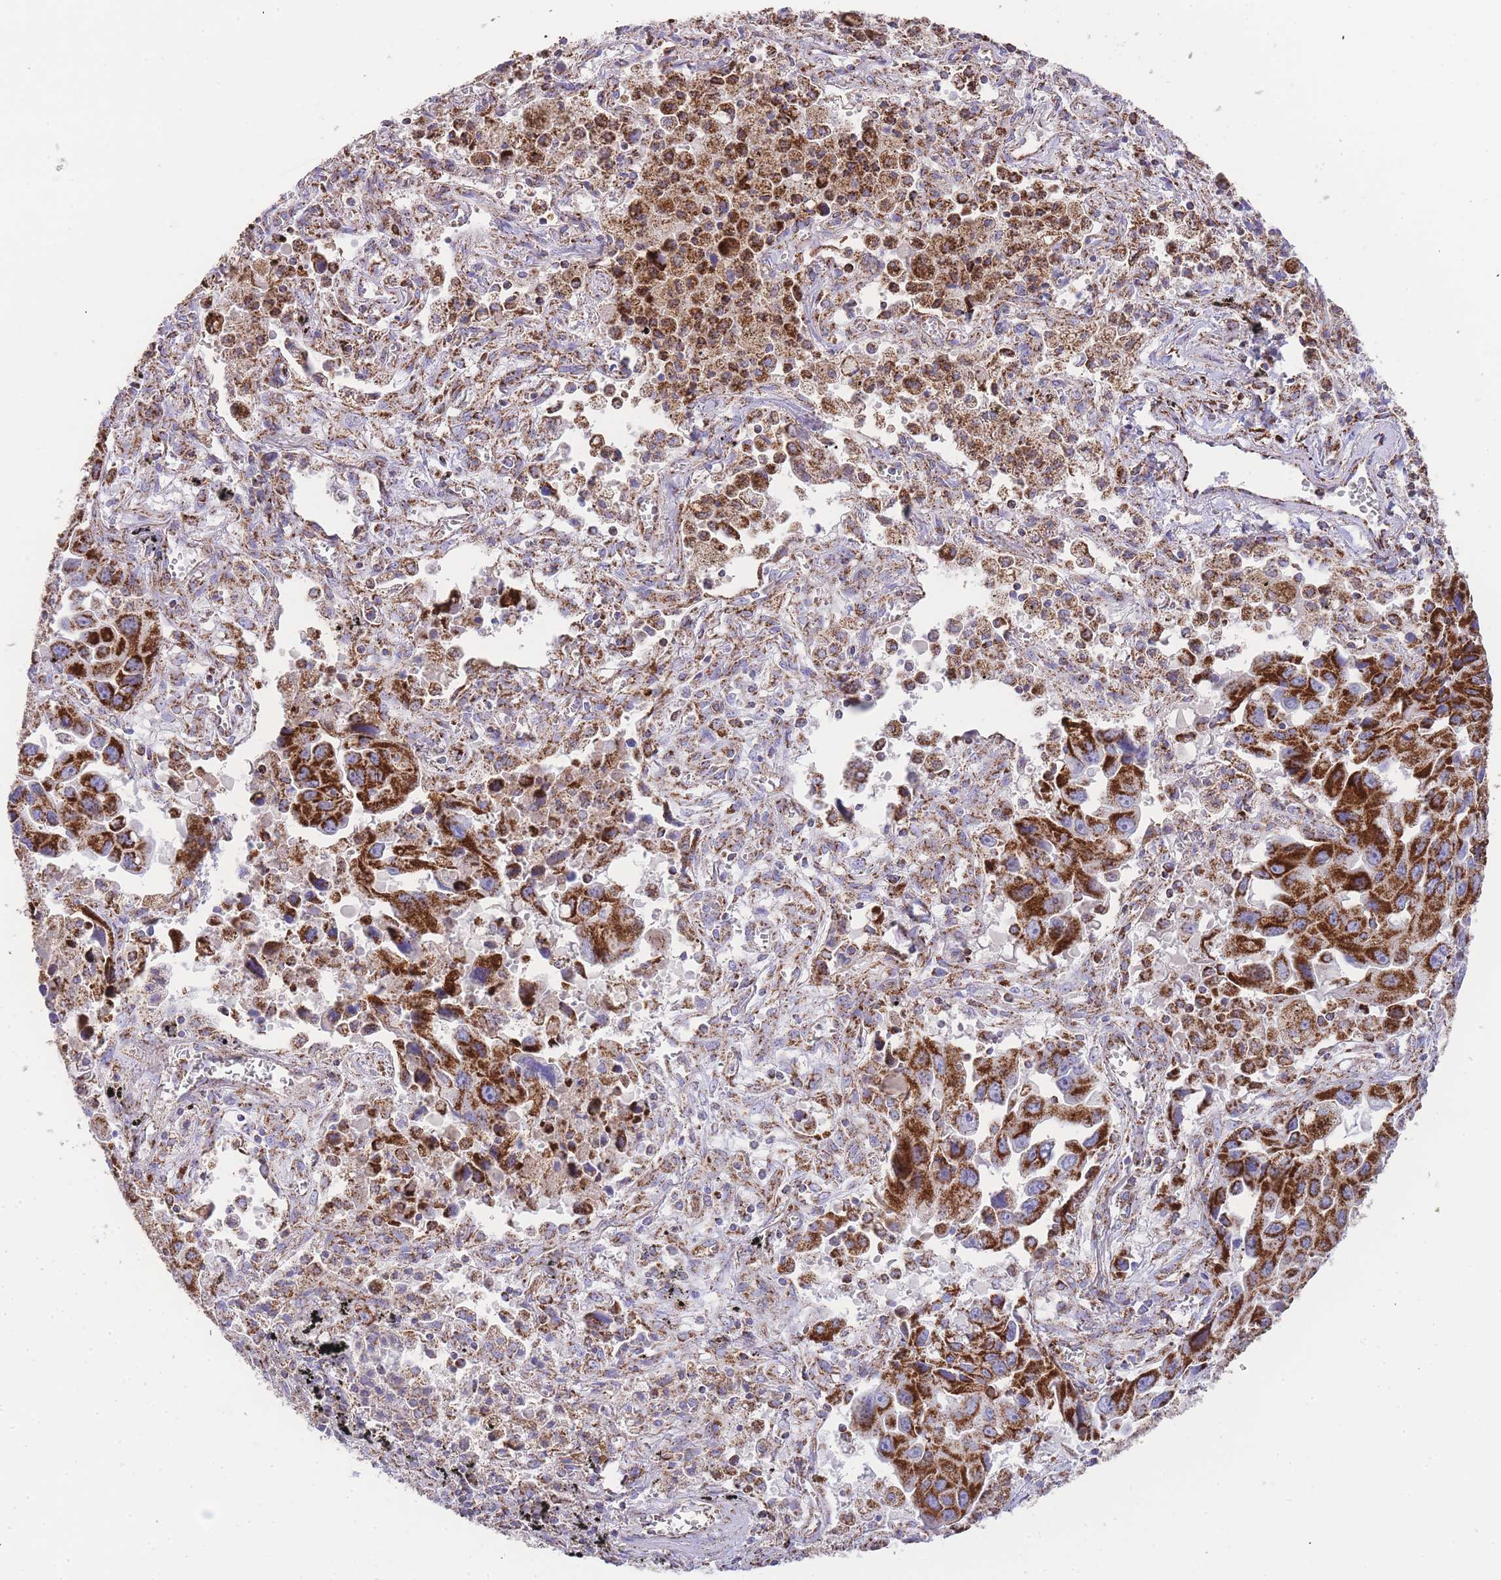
{"staining": {"intensity": "strong", "quantity": ">75%", "location": "cytoplasmic/membranous"}, "tissue": "lung cancer", "cell_type": "Tumor cells", "image_type": "cancer", "snomed": [{"axis": "morphology", "description": "Adenocarcinoma, NOS"}, {"axis": "topography", "description": "Lung"}], "caption": "DAB (3,3'-diaminobenzidine) immunohistochemical staining of adenocarcinoma (lung) displays strong cytoplasmic/membranous protein staining in approximately >75% of tumor cells.", "gene": "GSTM1", "patient": {"sex": "male", "age": 66}}